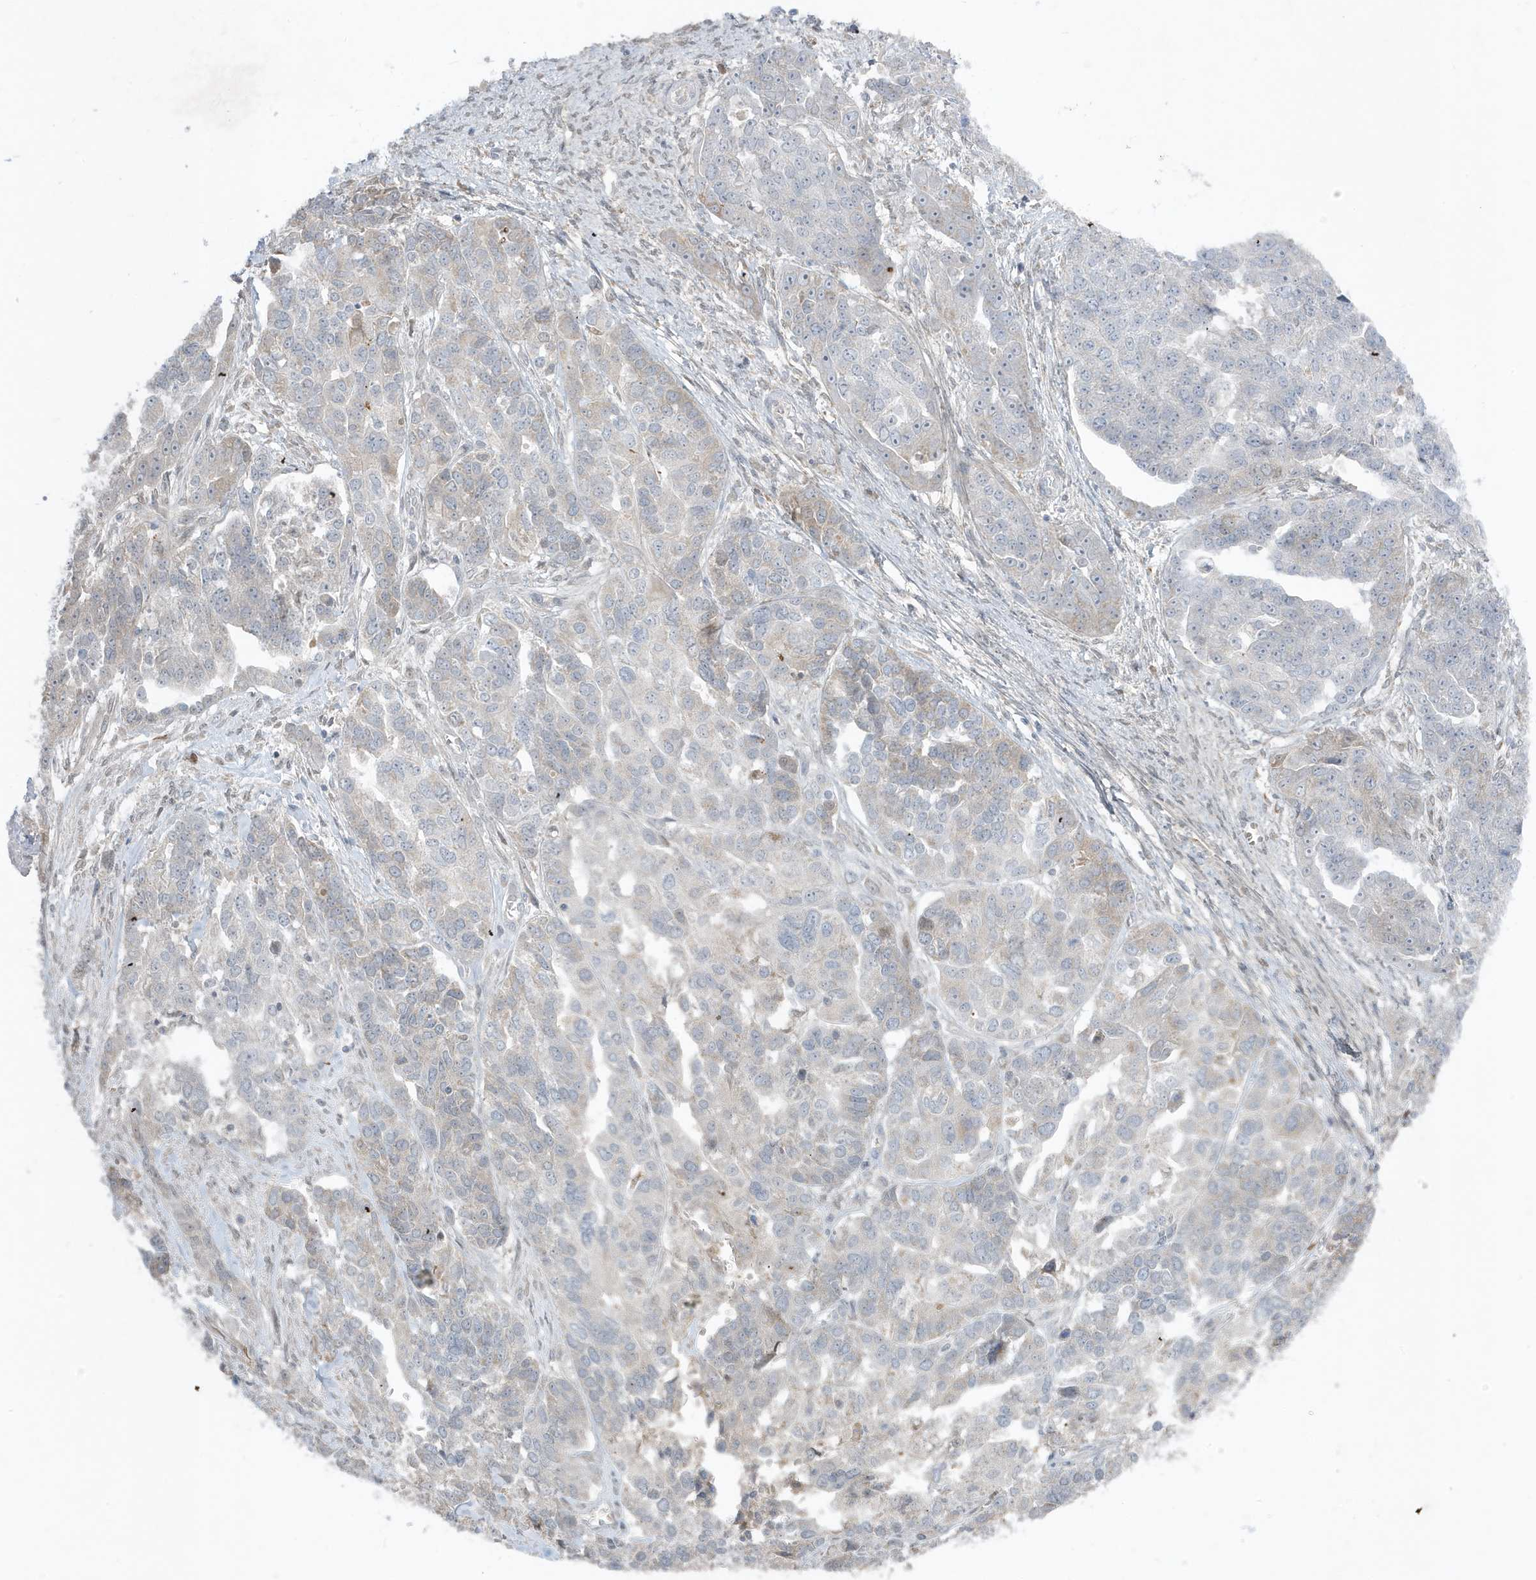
{"staining": {"intensity": "negative", "quantity": "none", "location": "none"}, "tissue": "ovarian cancer", "cell_type": "Tumor cells", "image_type": "cancer", "snomed": [{"axis": "morphology", "description": "Cystadenocarcinoma, serous, NOS"}, {"axis": "topography", "description": "Ovary"}], "caption": "IHC image of neoplastic tissue: human ovarian serous cystadenocarcinoma stained with DAB (3,3'-diaminobenzidine) exhibits no significant protein expression in tumor cells. The staining is performed using DAB (3,3'-diaminobenzidine) brown chromogen with nuclei counter-stained in using hematoxylin.", "gene": "FNDC1", "patient": {"sex": "female", "age": 44}}